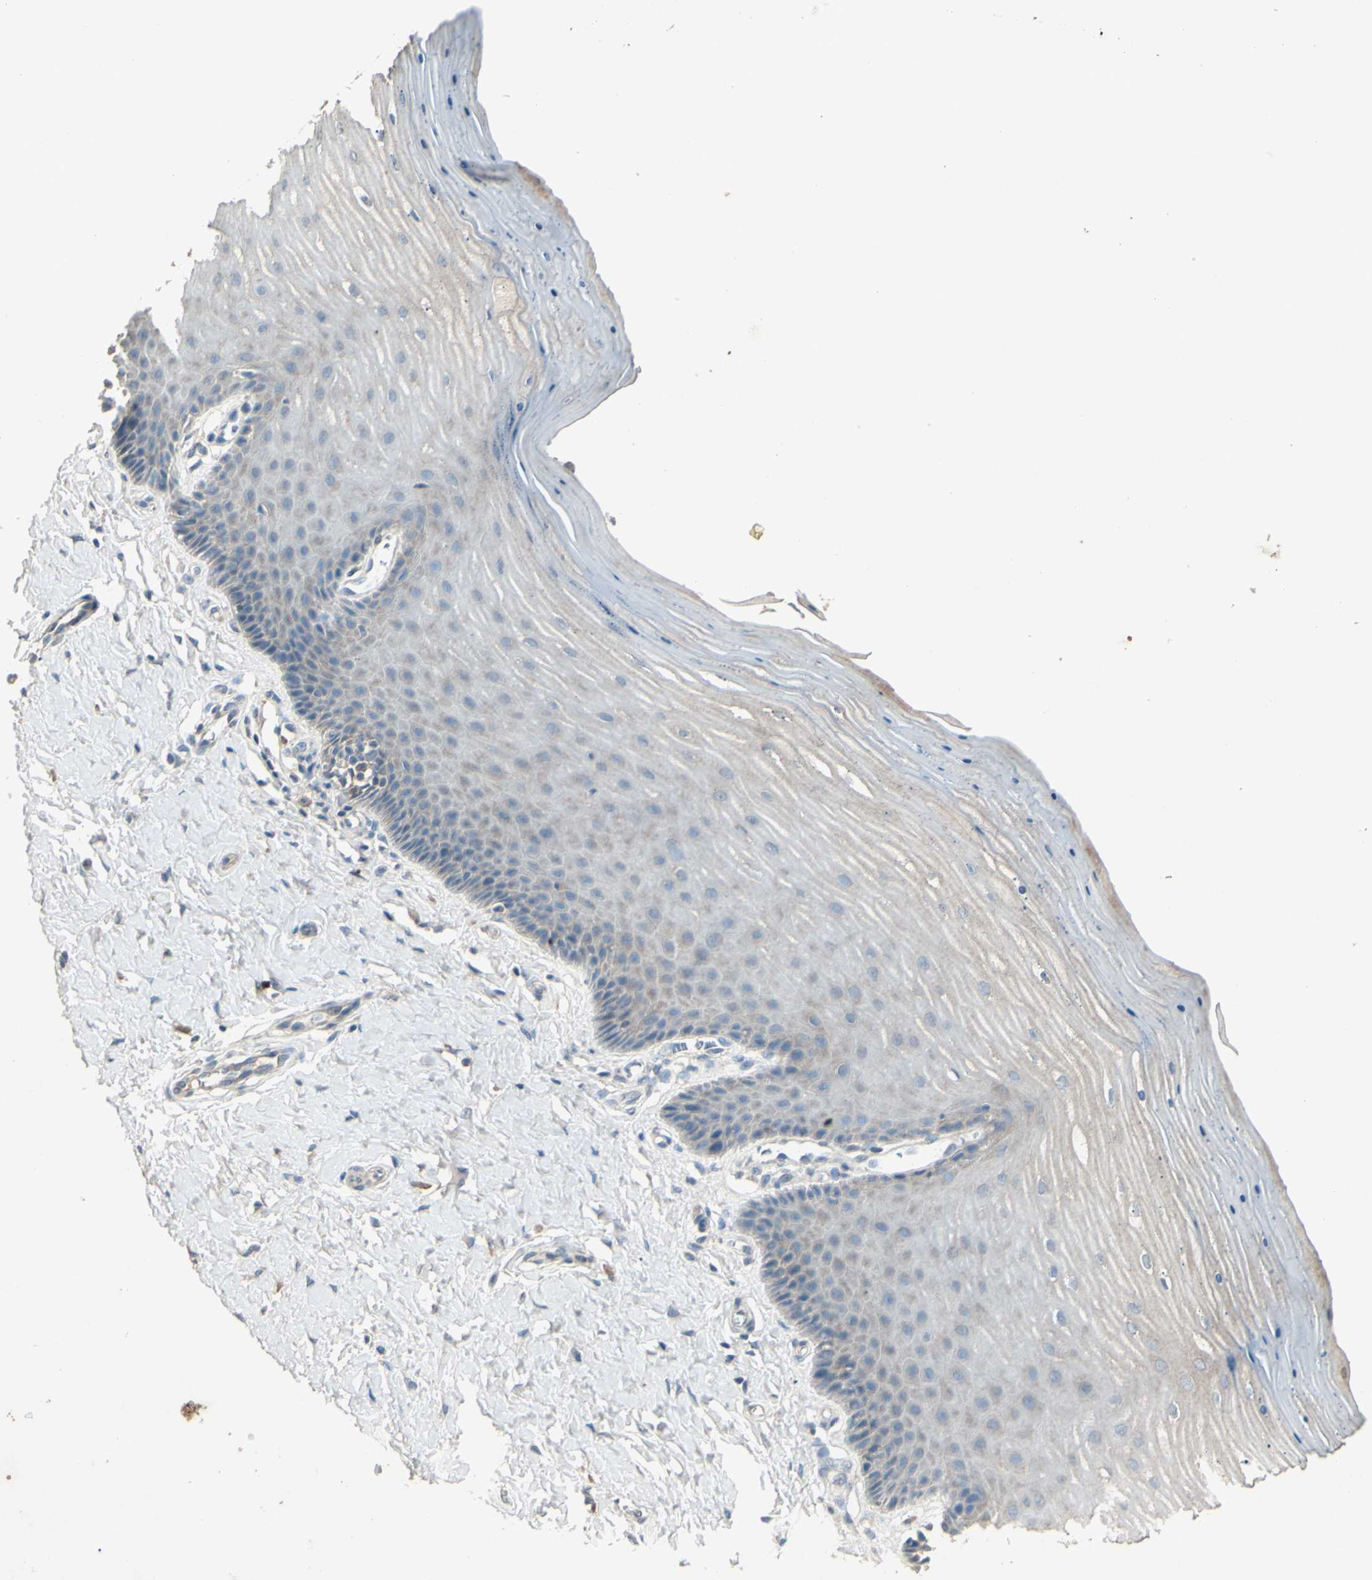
{"staining": {"intensity": "weak", "quantity": ">75%", "location": "cytoplasmic/membranous"}, "tissue": "cervix", "cell_type": "Glandular cells", "image_type": "normal", "snomed": [{"axis": "morphology", "description": "Normal tissue, NOS"}, {"axis": "topography", "description": "Cervix"}], "caption": "Weak cytoplasmic/membranous protein positivity is present in about >75% of glandular cells in cervix. (IHC, brightfield microscopy, high magnification).", "gene": "TIMM21", "patient": {"sex": "female", "age": 55}}